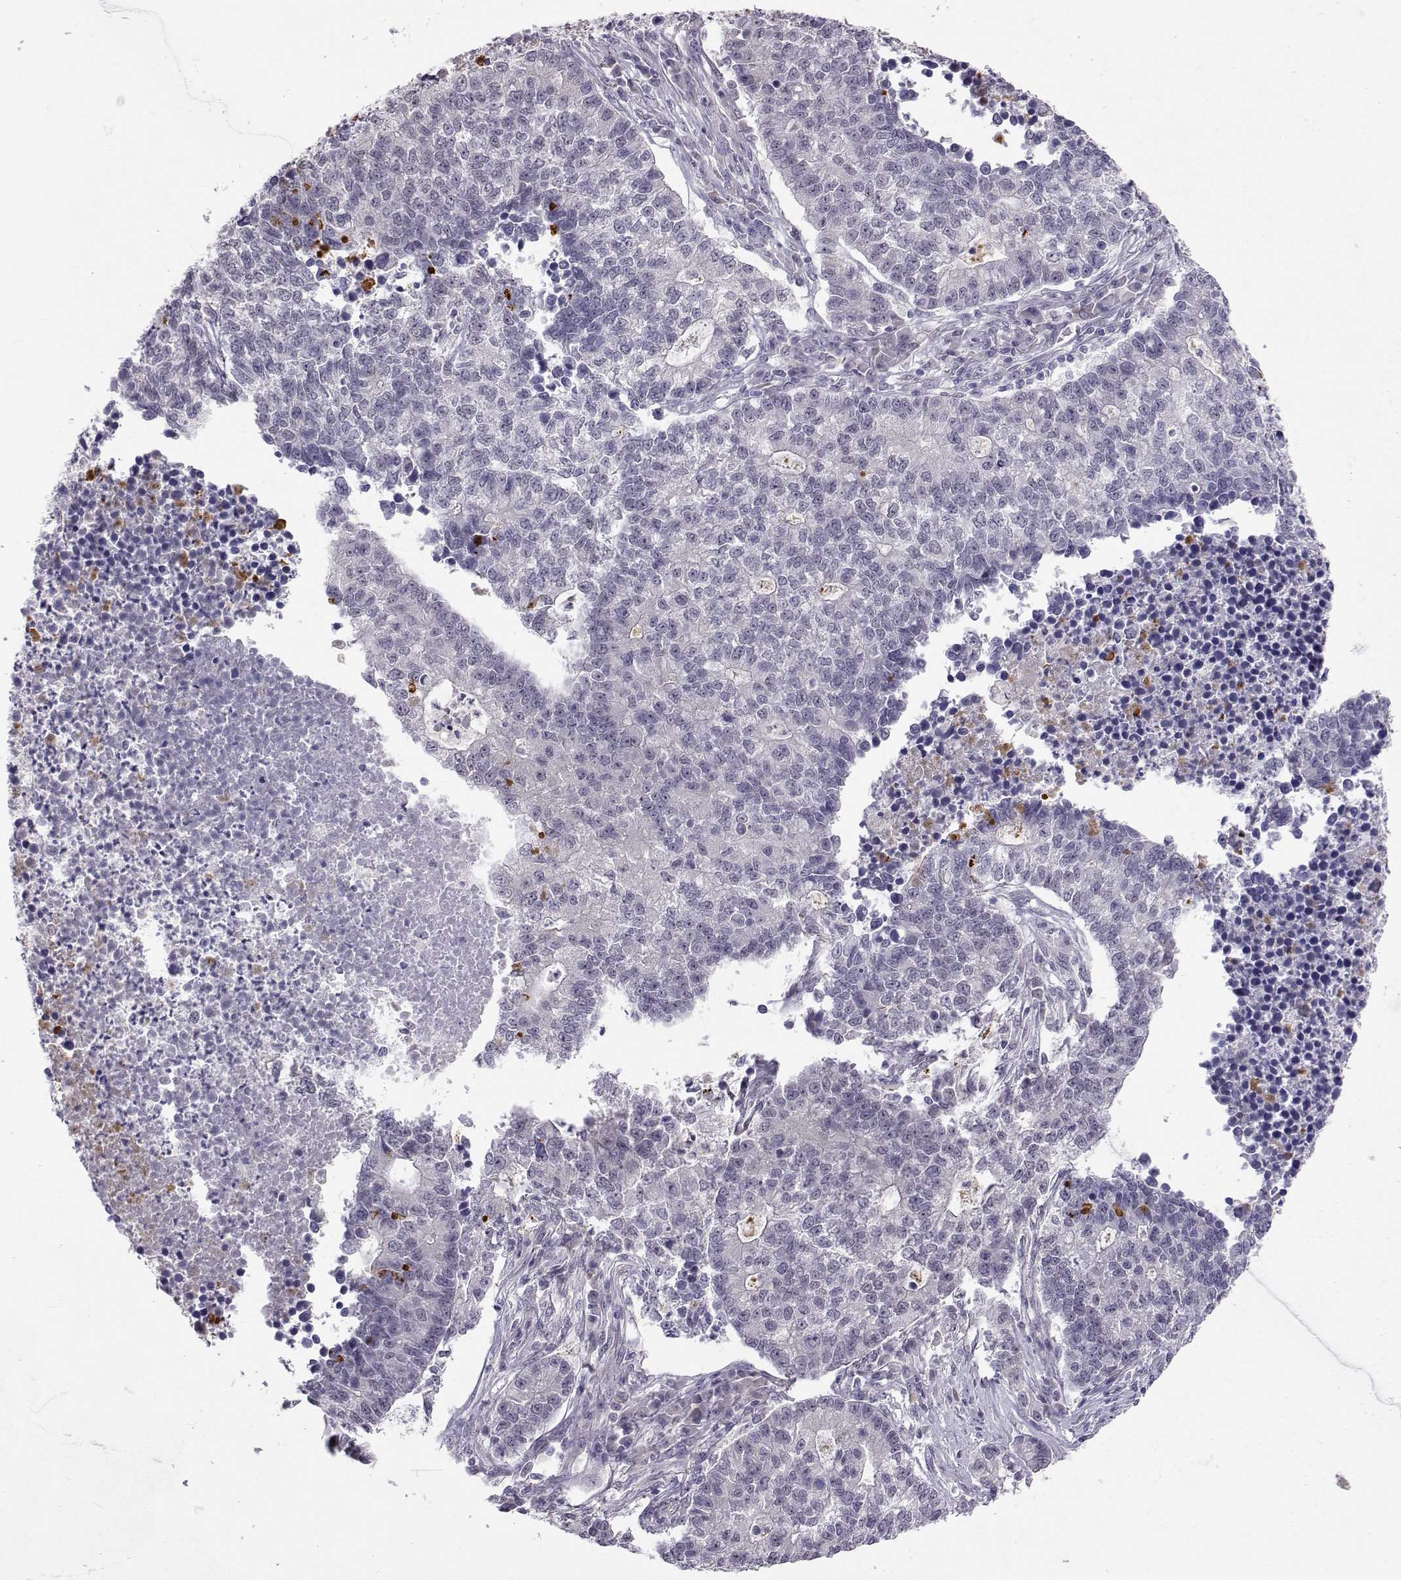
{"staining": {"intensity": "negative", "quantity": "none", "location": "none"}, "tissue": "lung cancer", "cell_type": "Tumor cells", "image_type": "cancer", "snomed": [{"axis": "morphology", "description": "Adenocarcinoma, NOS"}, {"axis": "topography", "description": "Lung"}], "caption": "An immunohistochemistry photomicrograph of lung cancer is shown. There is no staining in tumor cells of lung cancer.", "gene": "SLC6A3", "patient": {"sex": "male", "age": 57}}